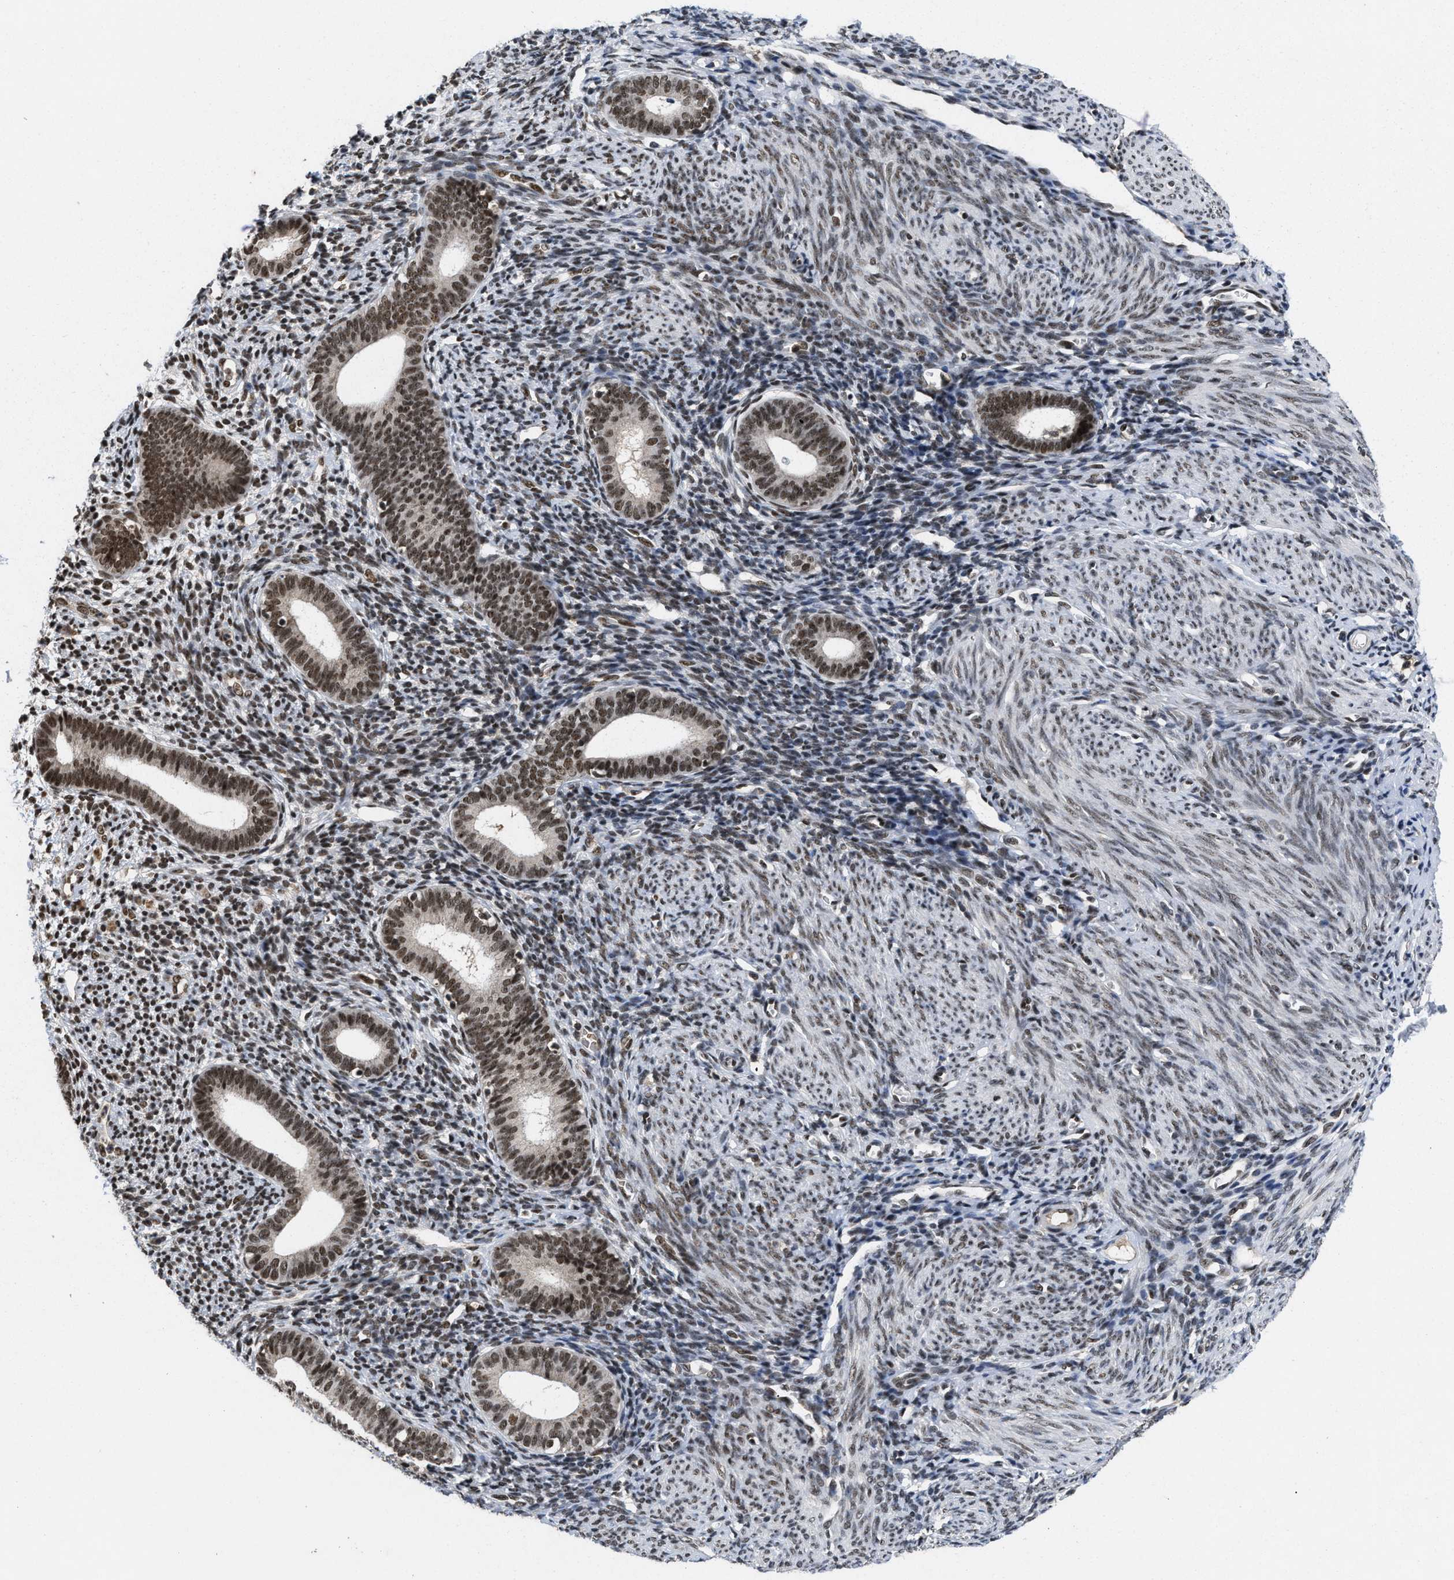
{"staining": {"intensity": "moderate", "quantity": "25%-75%", "location": "nuclear"}, "tissue": "endometrium", "cell_type": "Cells in endometrial stroma", "image_type": "normal", "snomed": [{"axis": "morphology", "description": "Normal tissue, NOS"}, {"axis": "morphology", "description": "Adenocarcinoma, NOS"}, {"axis": "topography", "description": "Endometrium"}], "caption": "Endometrium was stained to show a protein in brown. There is medium levels of moderate nuclear positivity in about 25%-75% of cells in endometrial stroma.", "gene": "ZNF346", "patient": {"sex": "female", "age": 57}}